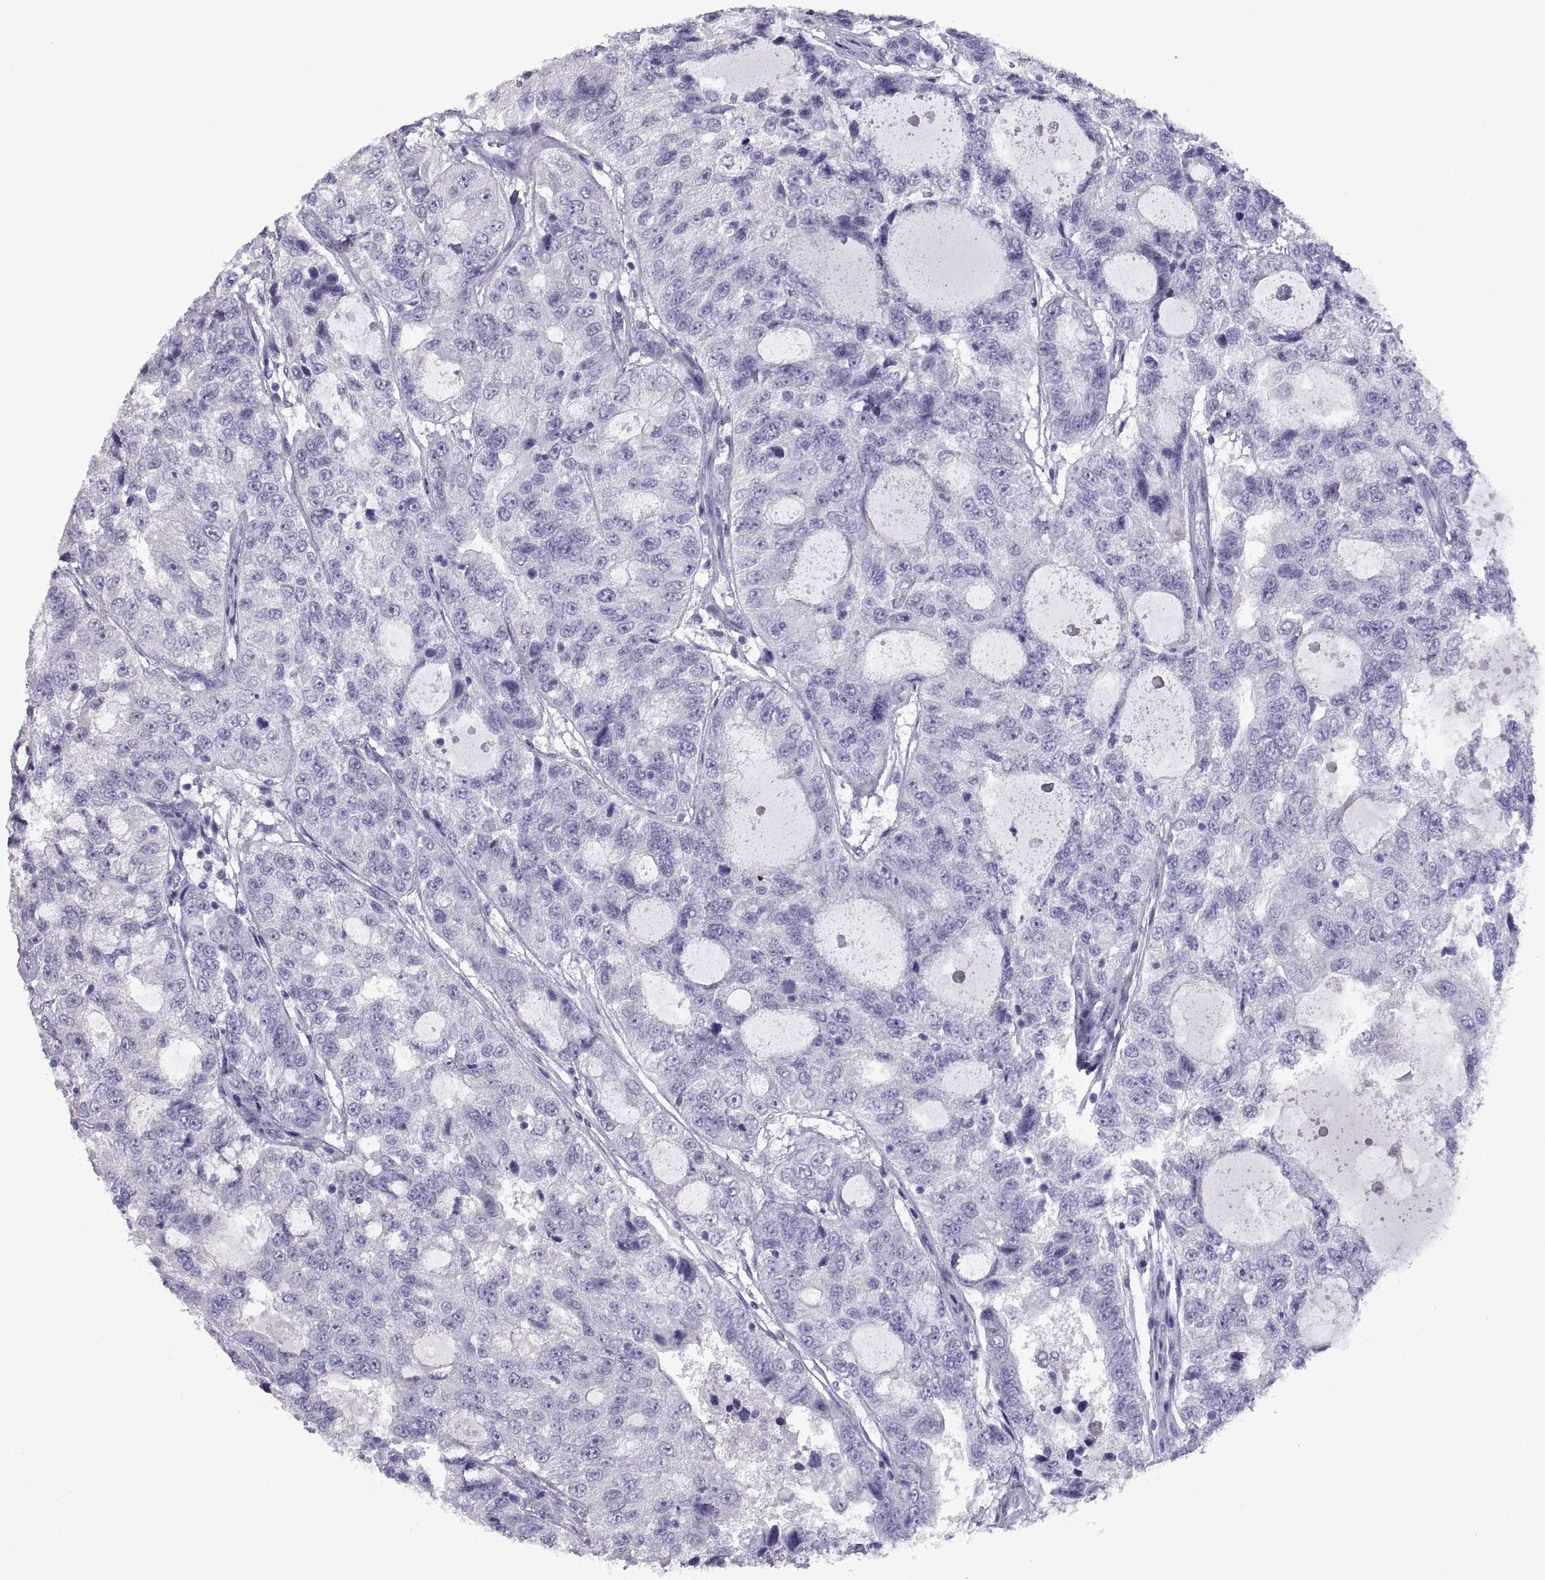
{"staining": {"intensity": "negative", "quantity": "none", "location": "none"}, "tissue": "urothelial cancer", "cell_type": "Tumor cells", "image_type": "cancer", "snomed": [{"axis": "morphology", "description": "Urothelial carcinoma, NOS"}, {"axis": "morphology", "description": "Urothelial carcinoma, High grade"}, {"axis": "topography", "description": "Urinary bladder"}], "caption": "This is an immunohistochemistry photomicrograph of urothelial cancer. There is no positivity in tumor cells.", "gene": "RGS20", "patient": {"sex": "female", "age": 73}}